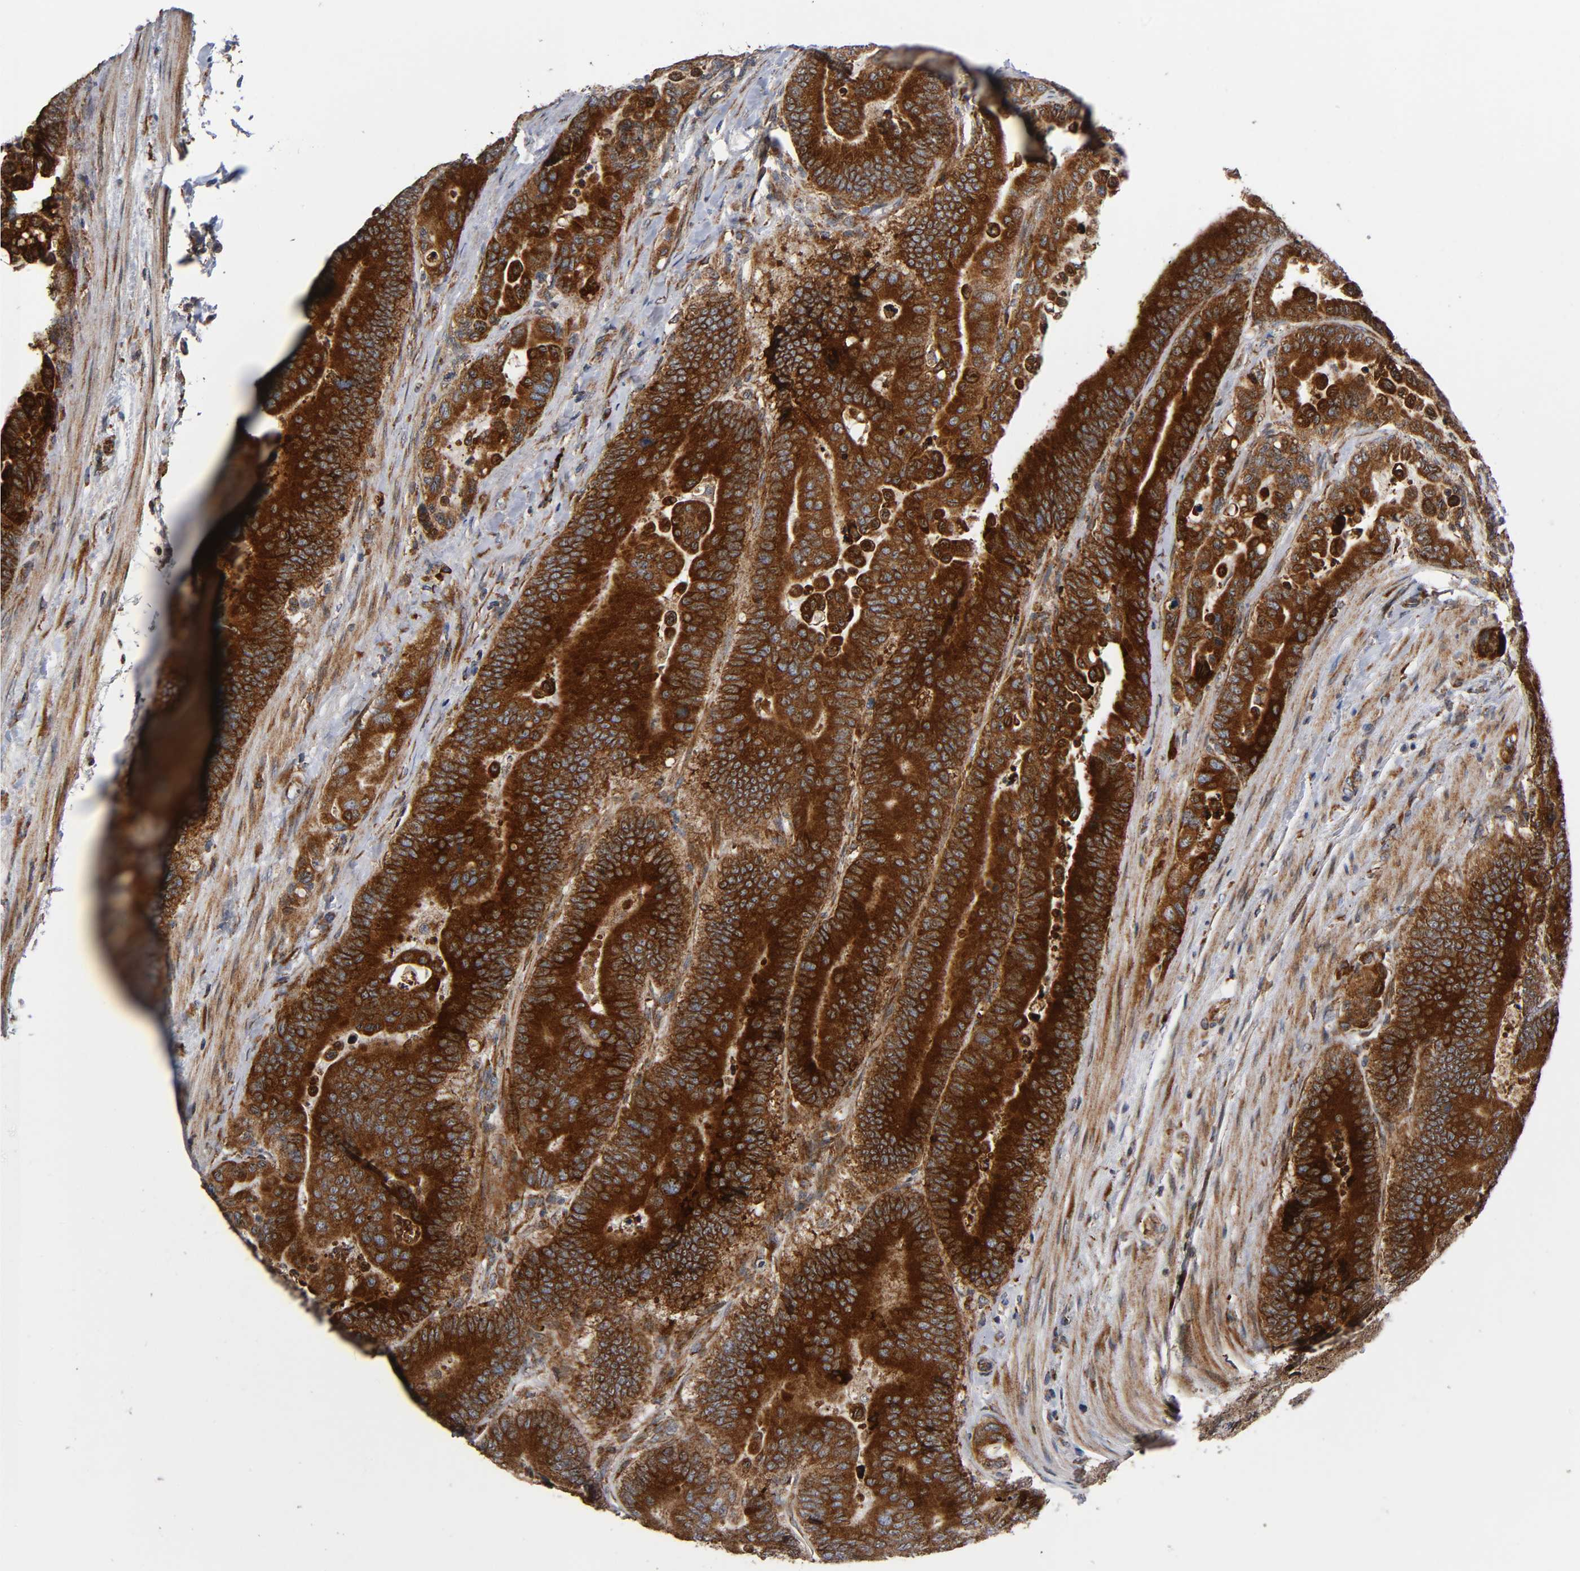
{"staining": {"intensity": "strong", "quantity": ">75%", "location": "cytoplasmic/membranous"}, "tissue": "colorectal cancer", "cell_type": "Tumor cells", "image_type": "cancer", "snomed": [{"axis": "morphology", "description": "Normal tissue, NOS"}, {"axis": "morphology", "description": "Adenocarcinoma, NOS"}, {"axis": "topography", "description": "Colon"}], "caption": "High-magnification brightfield microscopy of adenocarcinoma (colorectal) stained with DAB (brown) and counterstained with hematoxylin (blue). tumor cells exhibit strong cytoplasmic/membranous expression is seen in about>75% of cells.", "gene": "MAP3K1", "patient": {"sex": "male", "age": 82}}